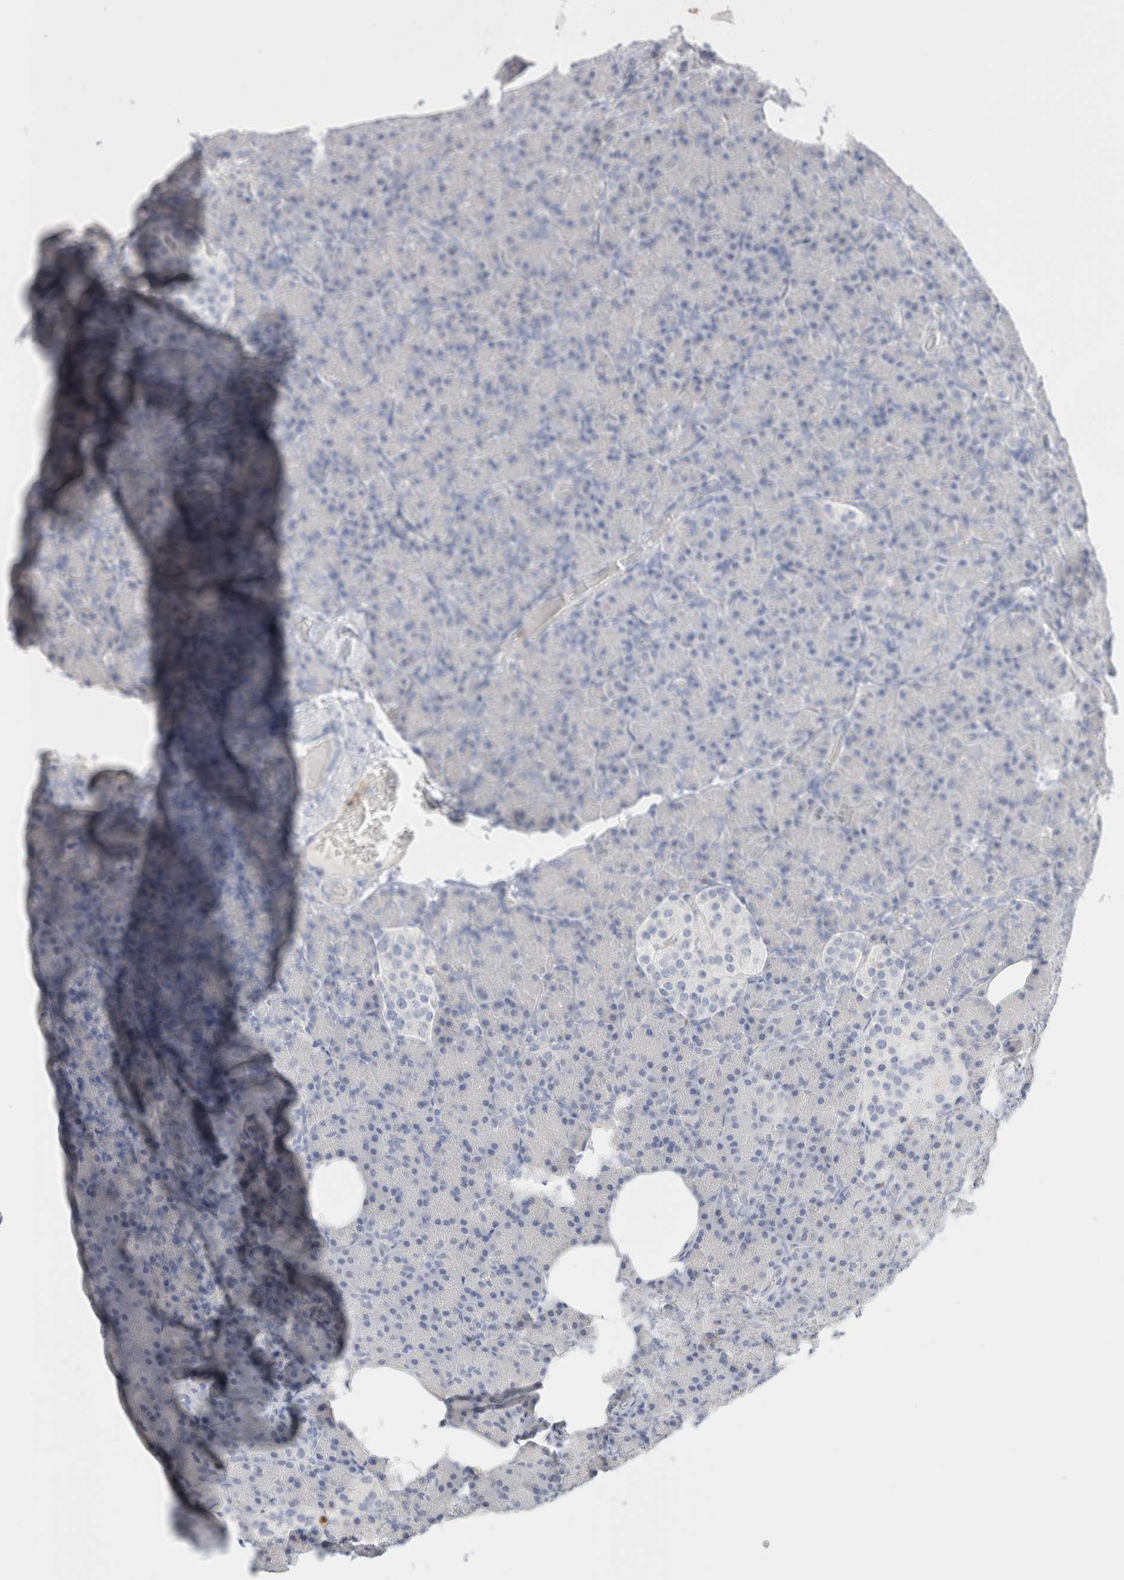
{"staining": {"intensity": "negative", "quantity": "none", "location": "none"}, "tissue": "pancreas", "cell_type": "Exocrine glandular cells", "image_type": "normal", "snomed": [{"axis": "morphology", "description": "Normal tissue, NOS"}, {"axis": "topography", "description": "Pancreas"}], "caption": "Immunohistochemistry (IHC) of benign human pancreas exhibits no positivity in exocrine glandular cells. (Immunohistochemistry (IHC), brightfield microscopy, high magnification).", "gene": "ARG1", "patient": {"sex": "female", "age": 43}}